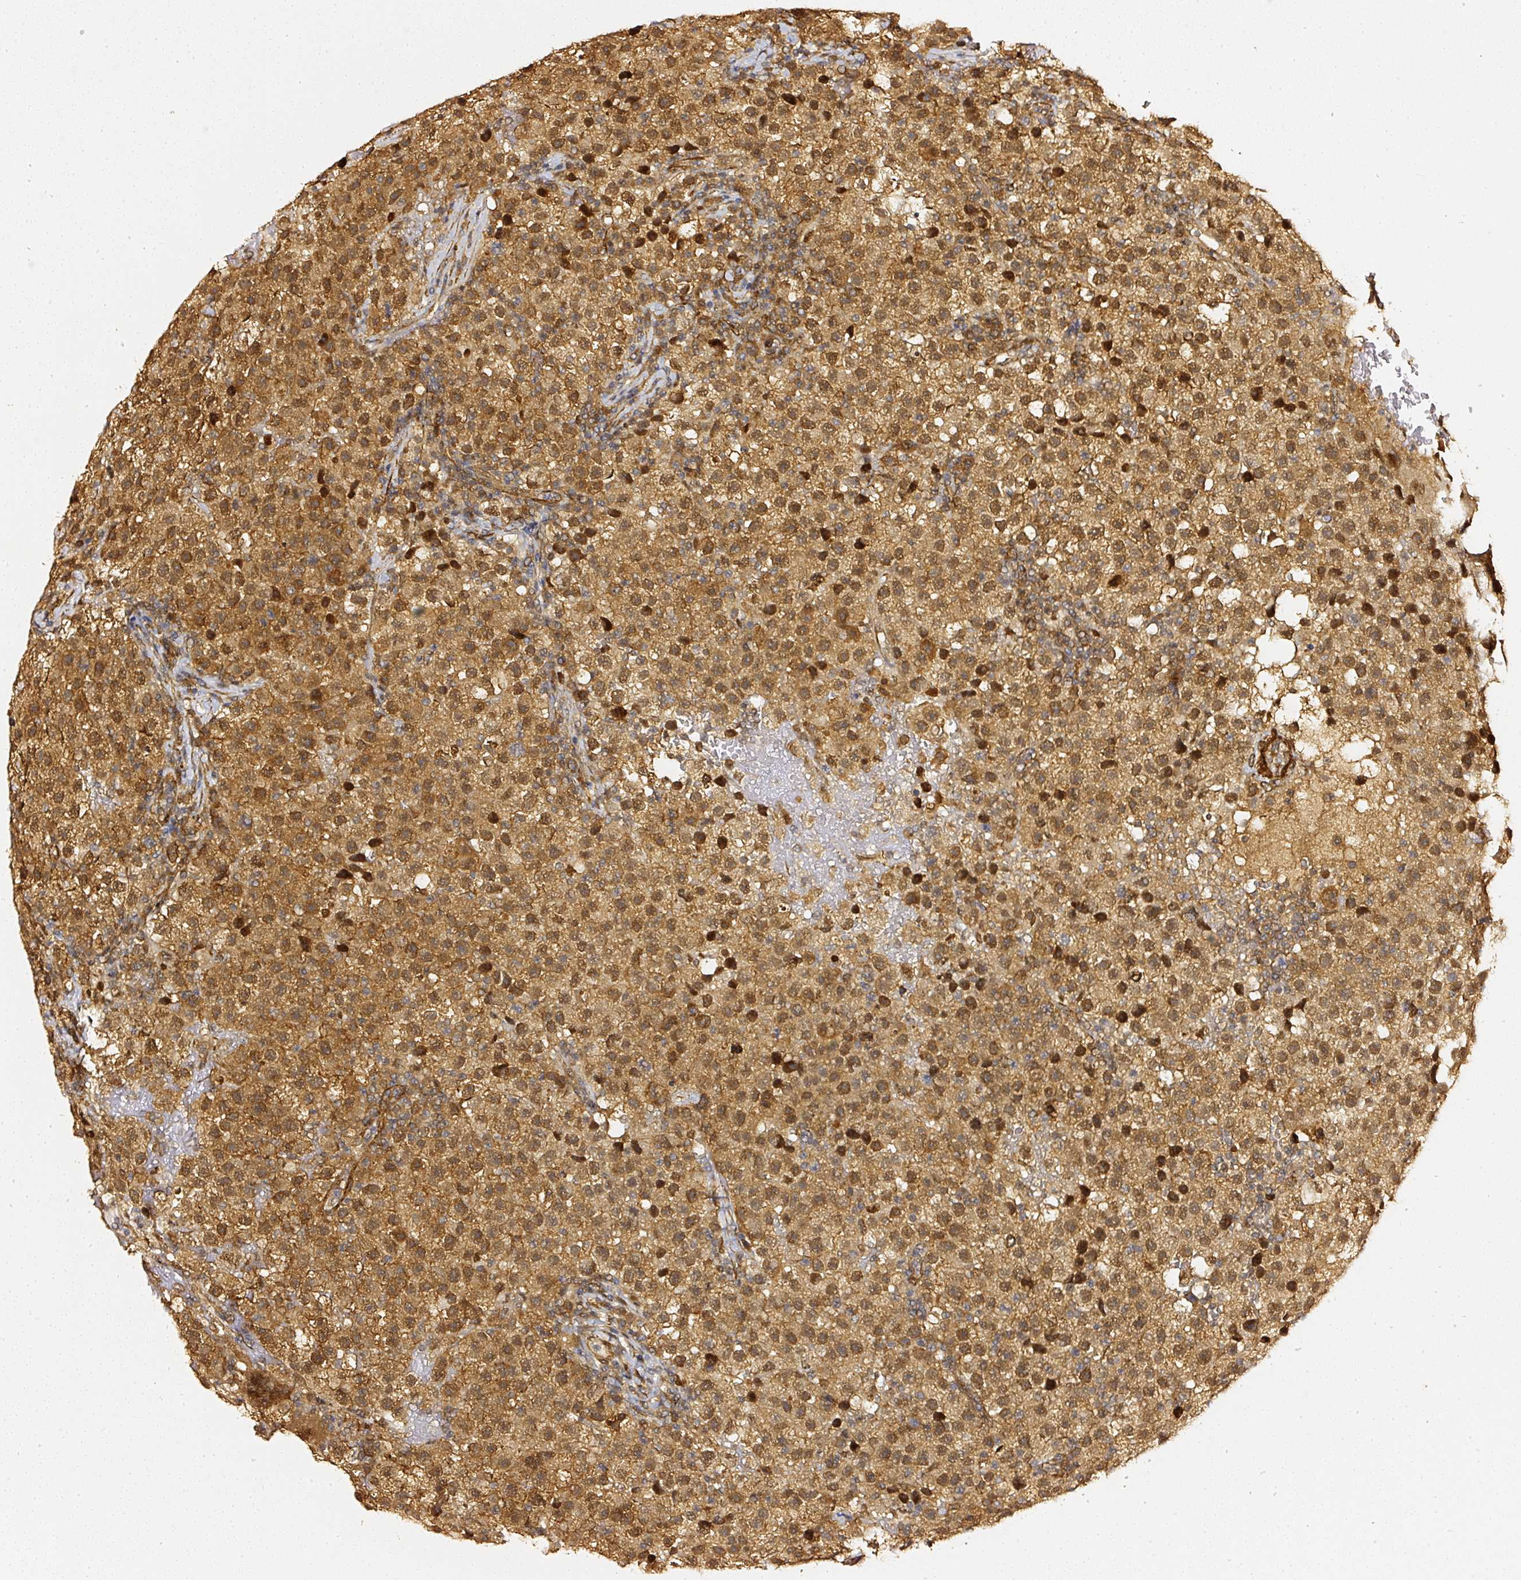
{"staining": {"intensity": "moderate", "quantity": ">75%", "location": "cytoplasmic/membranous,nuclear"}, "tissue": "testis cancer", "cell_type": "Tumor cells", "image_type": "cancer", "snomed": [{"axis": "morphology", "description": "Seminoma, NOS"}, {"axis": "topography", "description": "Testis"}], "caption": "A brown stain shows moderate cytoplasmic/membranous and nuclear expression of a protein in seminoma (testis) tumor cells.", "gene": "PSMD1", "patient": {"sex": "male", "age": 22}}